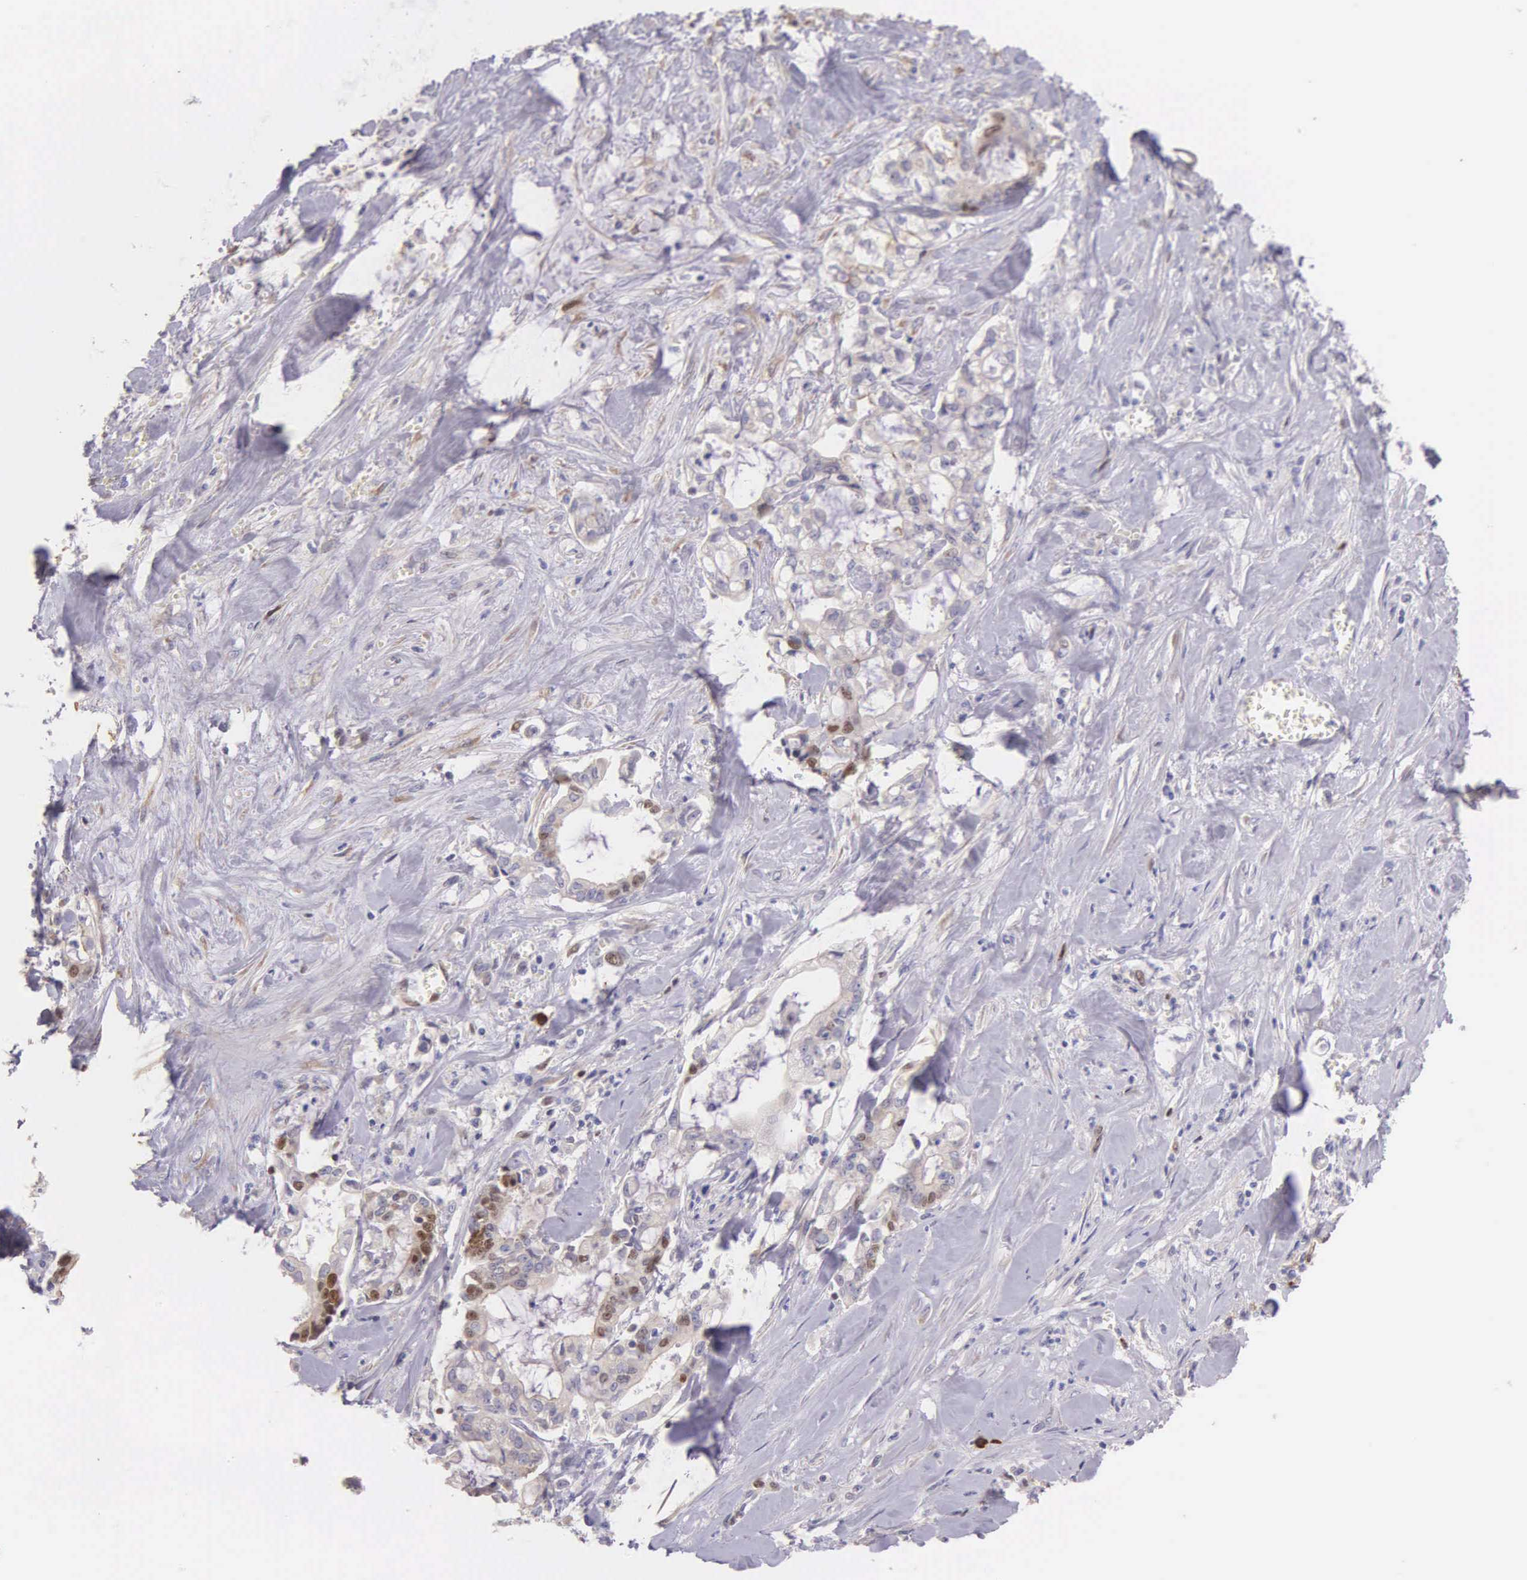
{"staining": {"intensity": "moderate", "quantity": "25%-75%", "location": "nuclear"}, "tissue": "liver cancer", "cell_type": "Tumor cells", "image_type": "cancer", "snomed": [{"axis": "morphology", "description": "Cholangiocarcinoma"}, {"axis": "topography", "description": "Liver"}], "caption": "Cholangiocarcinoma (liver) stained for a protein (brown) reveals moderate nuclear positive expression in approximately 25%-75% of tumor cells.", "gene": "MCM5", "patient": {"sex": "male", "age": 57}}